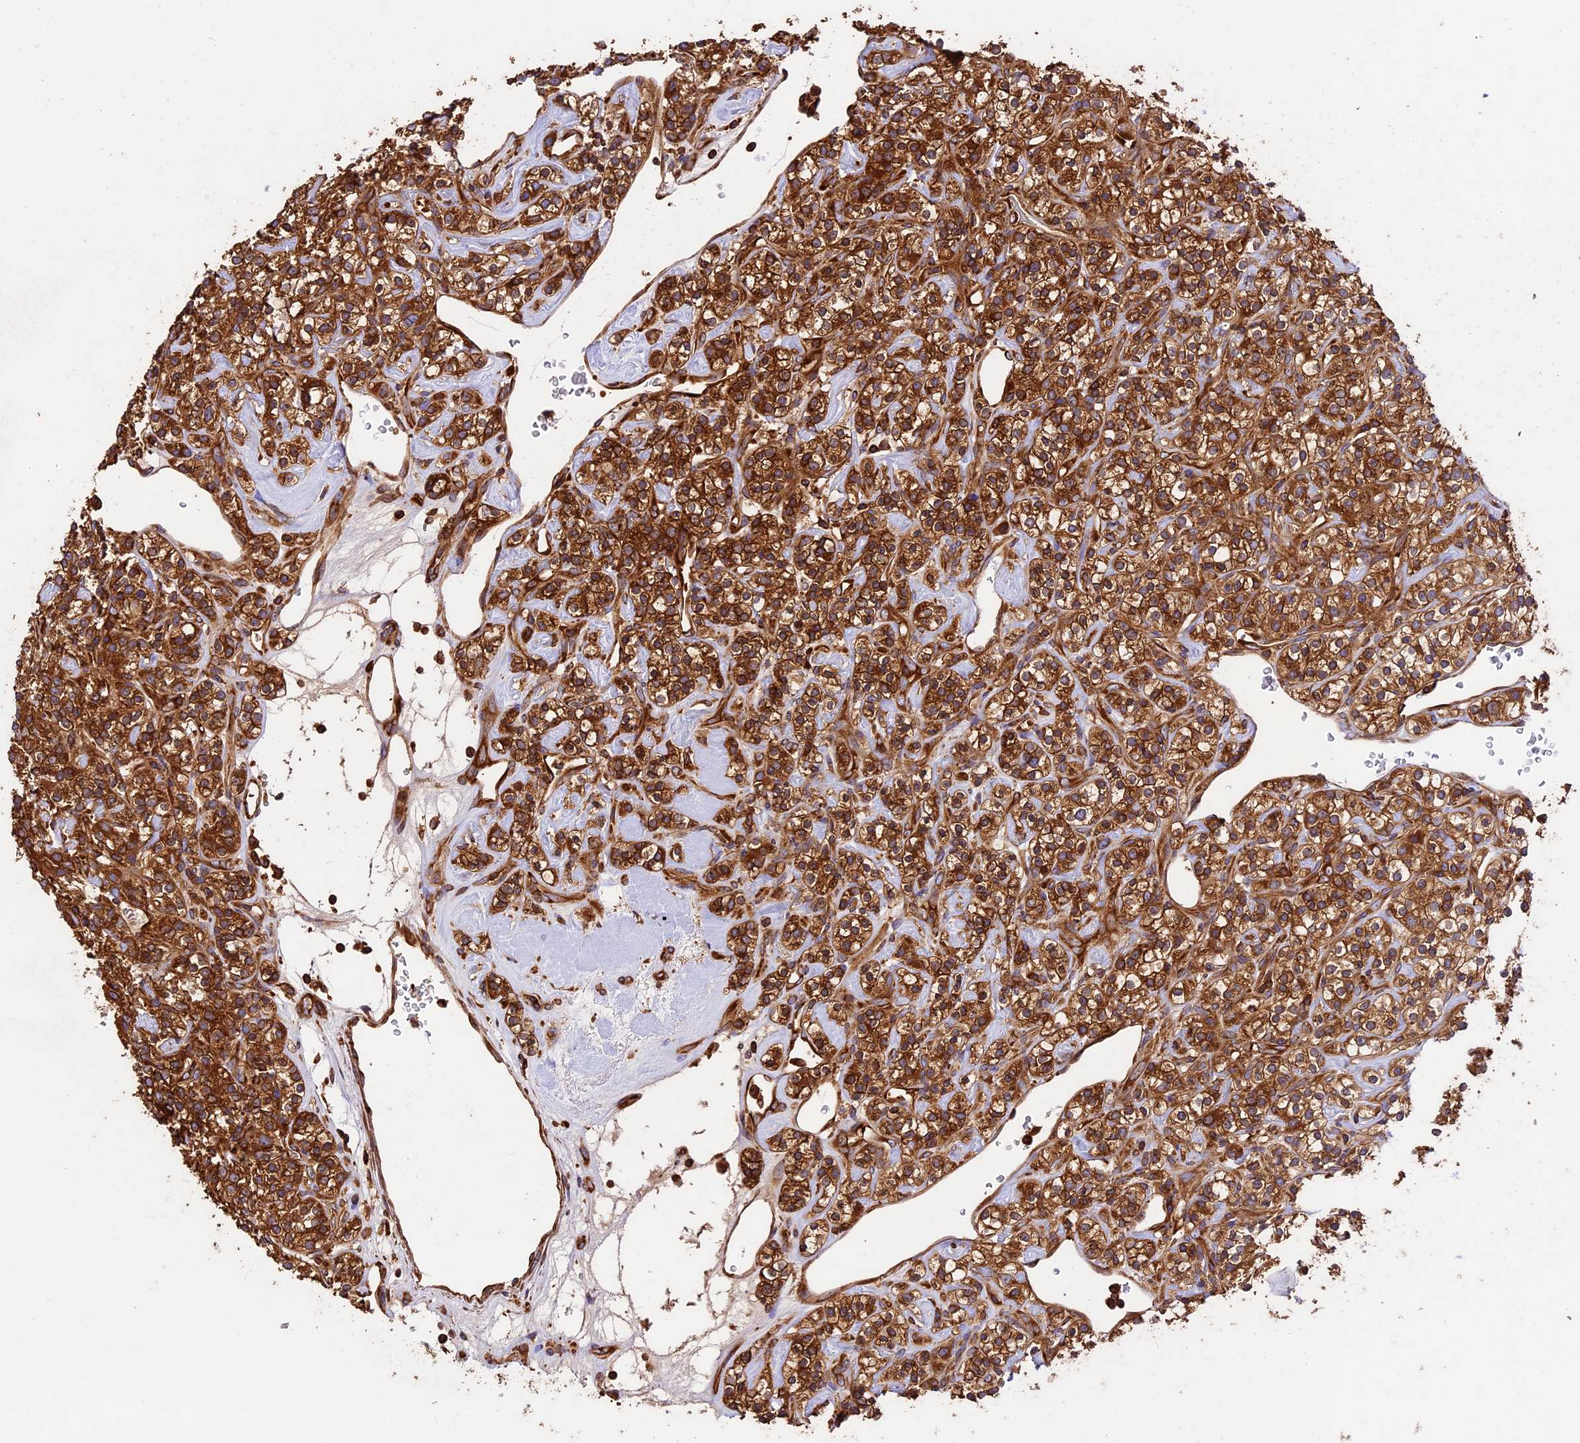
{"staining": {"intensity": "strong", "quantity": ">75%", "location": "cytoplasmic/membranous"}, "tissue": "renal cancer", "cell_type": "Tumor cells", "image_type": "cancer", "snomed": [{"axis": "morphology", "description": "Adenocarcinoma, NOS"}, {"axis": "topography", "description": "Kidney"}], "caption": "Human renal cancer stained with a protein marker displays strong staining in tumor cells.", "gene": "KARS1", "patient": {"sex": "male", "age": 77}}